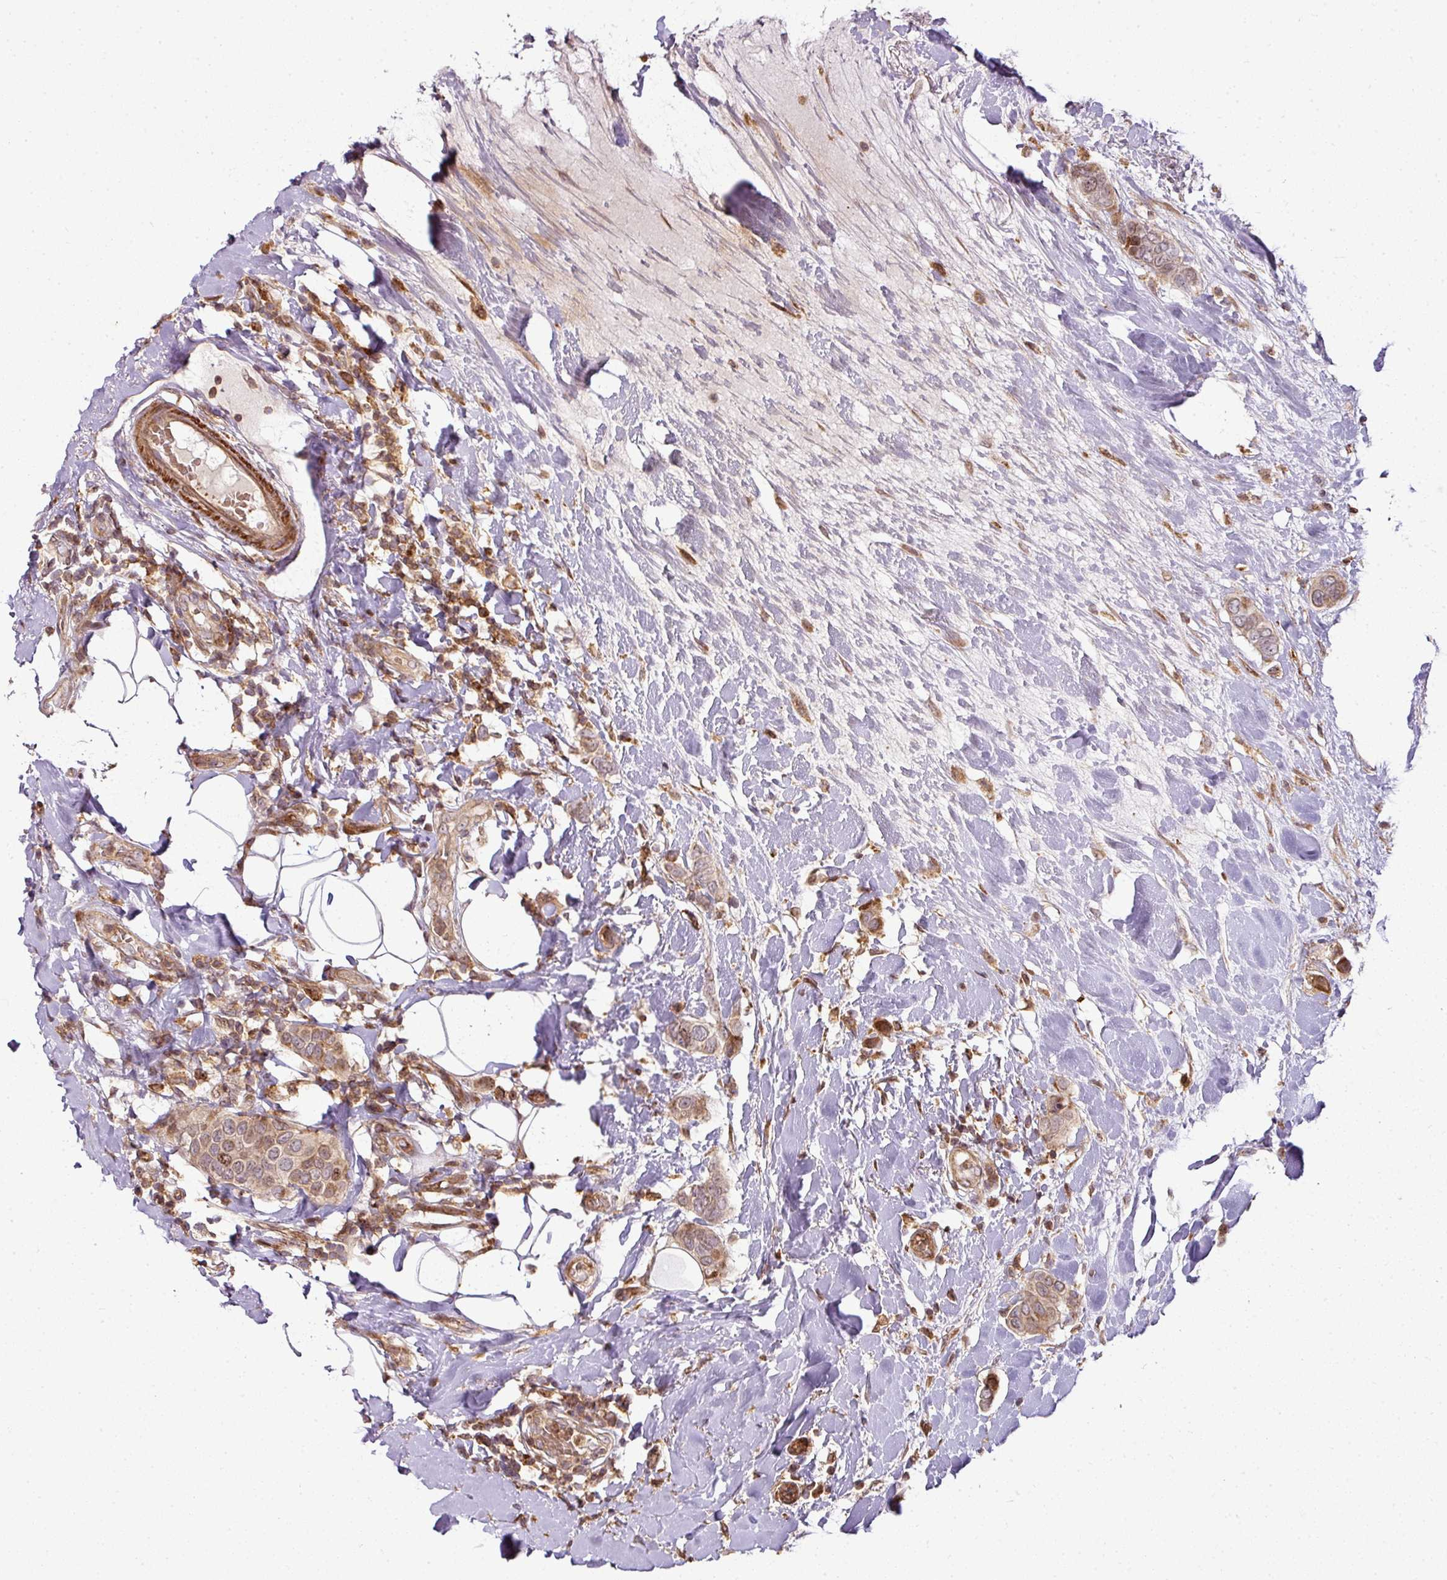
{"staining": {"intensity": "weak", "quantity": ">75%", "location": "cytoplasmic/membranous,nuclear"}, "tissue": "breast cancer", "cell_type": "Tumor cells", "image_type": "cancer", "snomed": [{"axis": "morphology", "description": "Lobular carcinoma"}, {"axis": "topography", "description": "Breast"}], "caption": "Protein expression by immunohistochemistry (IHC) shows weak cytoplasmic/membranous and nuclear positivity in about >75% of tumor cells in breast cancer (lobular carcinoma).", "gene": "ATAT1", "patient": {"sex": "female", "age": 51}}